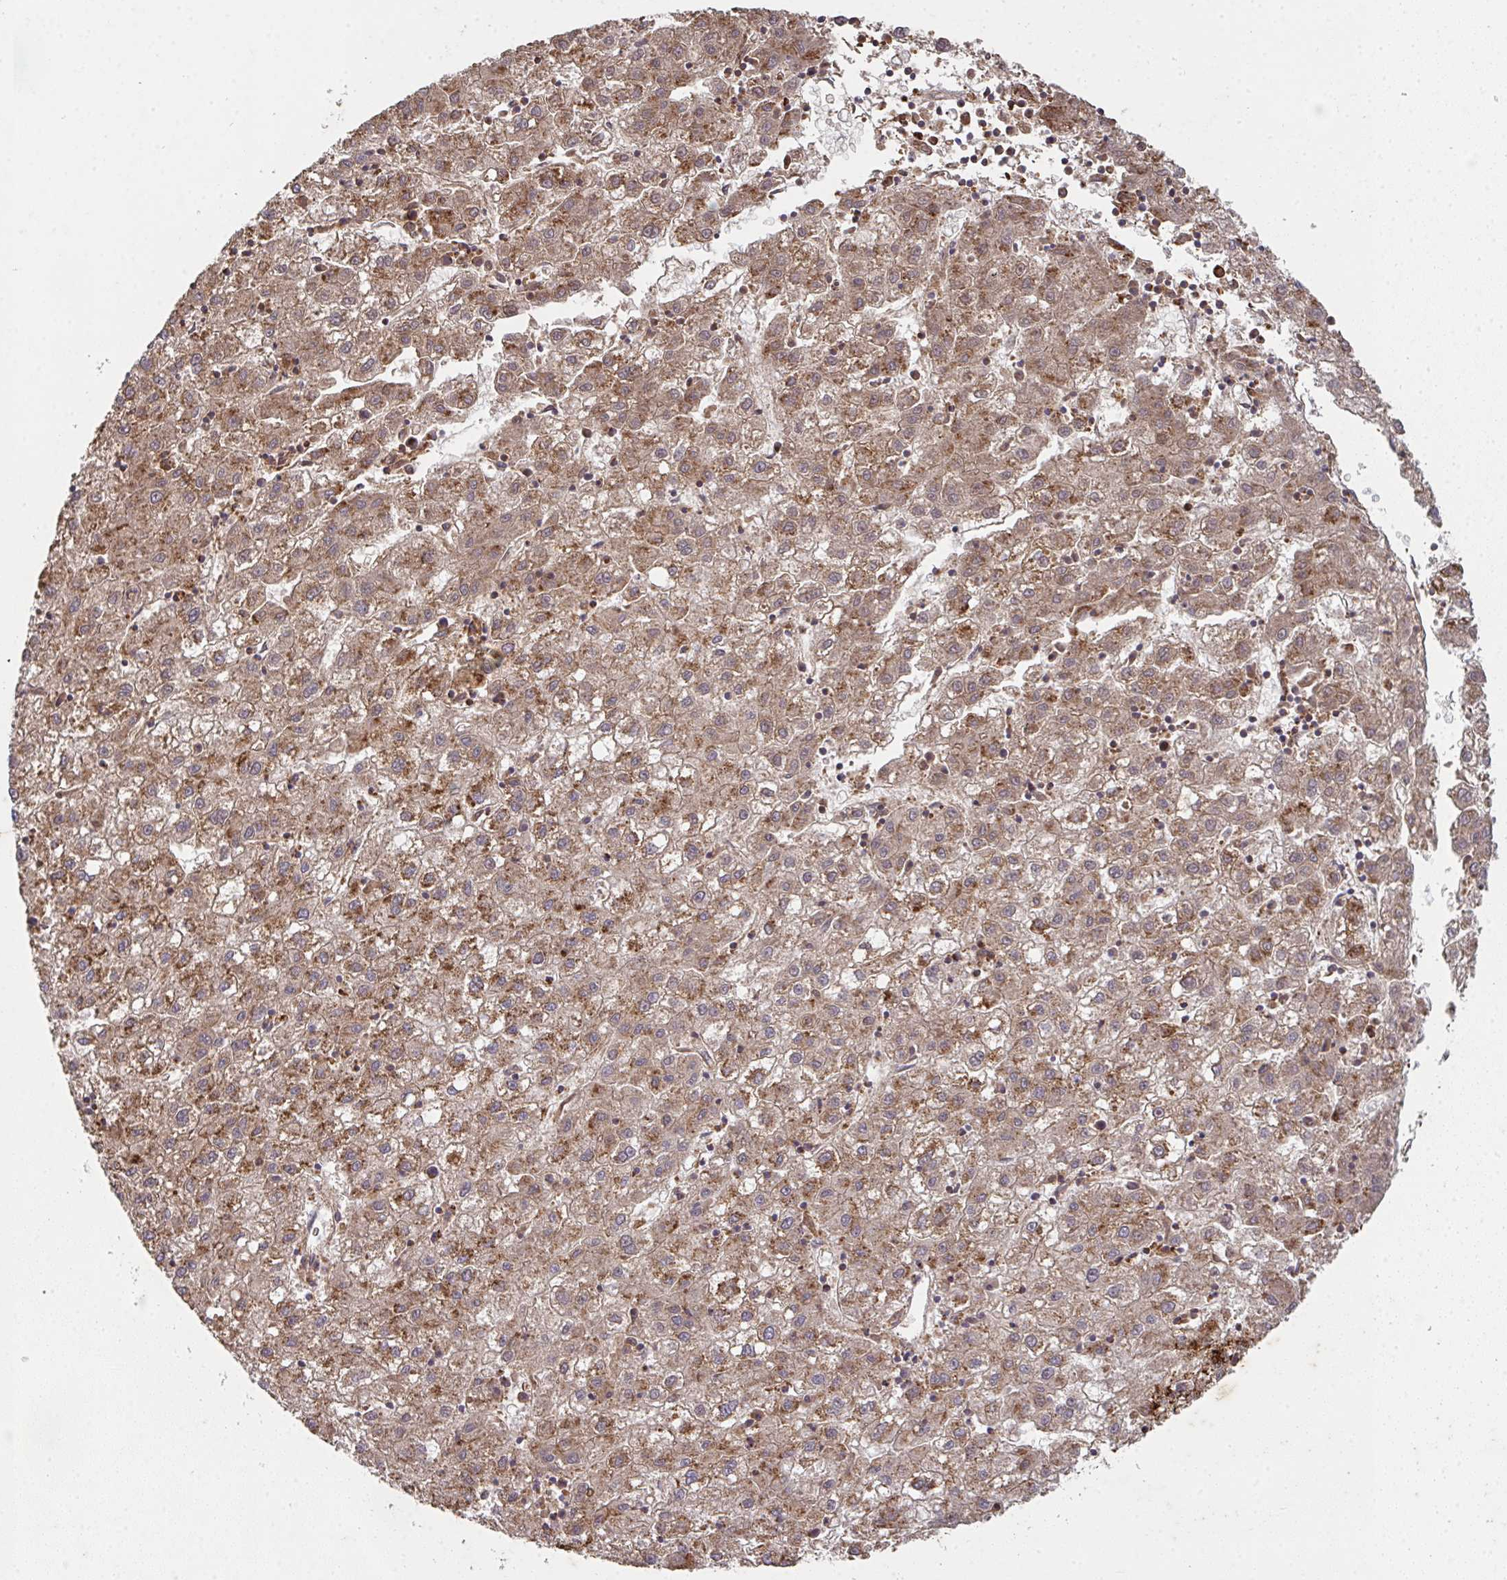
{"staining": {"intensity": "moderate", "quantity": ">75%", "location": "cytoplasmic/membranous"}, "tissue": "liver cancer", "cell_type": "Tumor cells", "image_type": "cancer", "snomed": [{"axis": "morphology", "description": "Carcinoma, Hepatocellular, NOS"}, {"axis": "topography", "description": "Liver"}], "caption": "Approximately >75% of tumor cells in human hepatocellular carcinoma (liver) exhibit moderate cytoplasmic/membranous protein positivity as visualized by brown immunohistochemical staining.", "gene": "TNMD", "patient": {"sex": "male", "age": 72}}